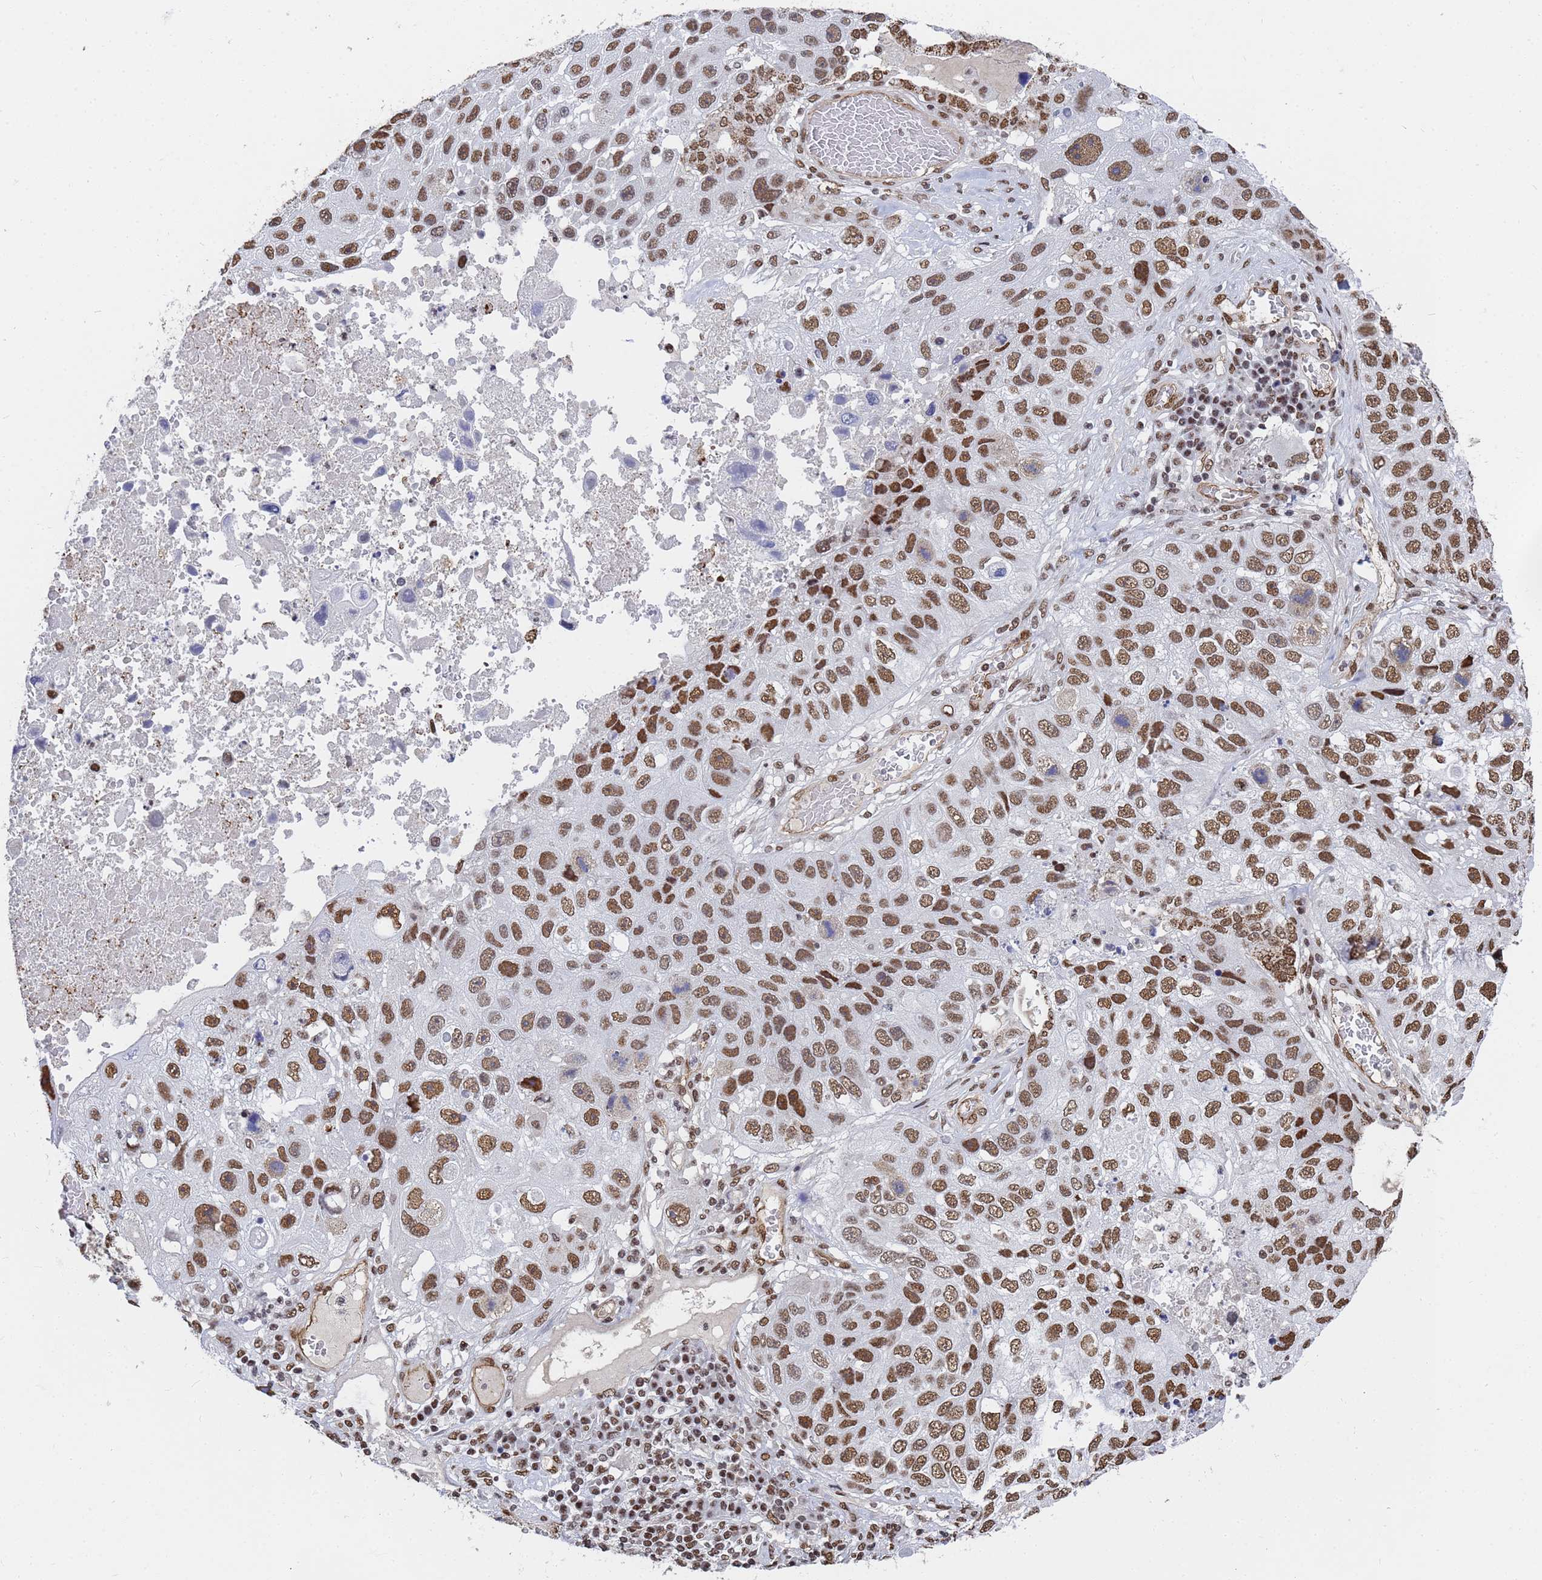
{"staining": {"intensity": "moderate", "quantity": ">75%", "location": "nuclear"}, "tissue": "lung cancer", "cell_type": "Tumor cells", "image_type": "cancer", "snomed": [{"axis": "morphology", "description": "Squamous cell carcinoma, NOS"}, {"axis": "topography", "description": "Lung"}], "caption": "Tumor cells display medium levels of moderate nuclear staining in about >75% of cells in human lung squamous cell carcinoma.", "gene": "RAVER2", "patient": {"sex": "male", "age": 61}}